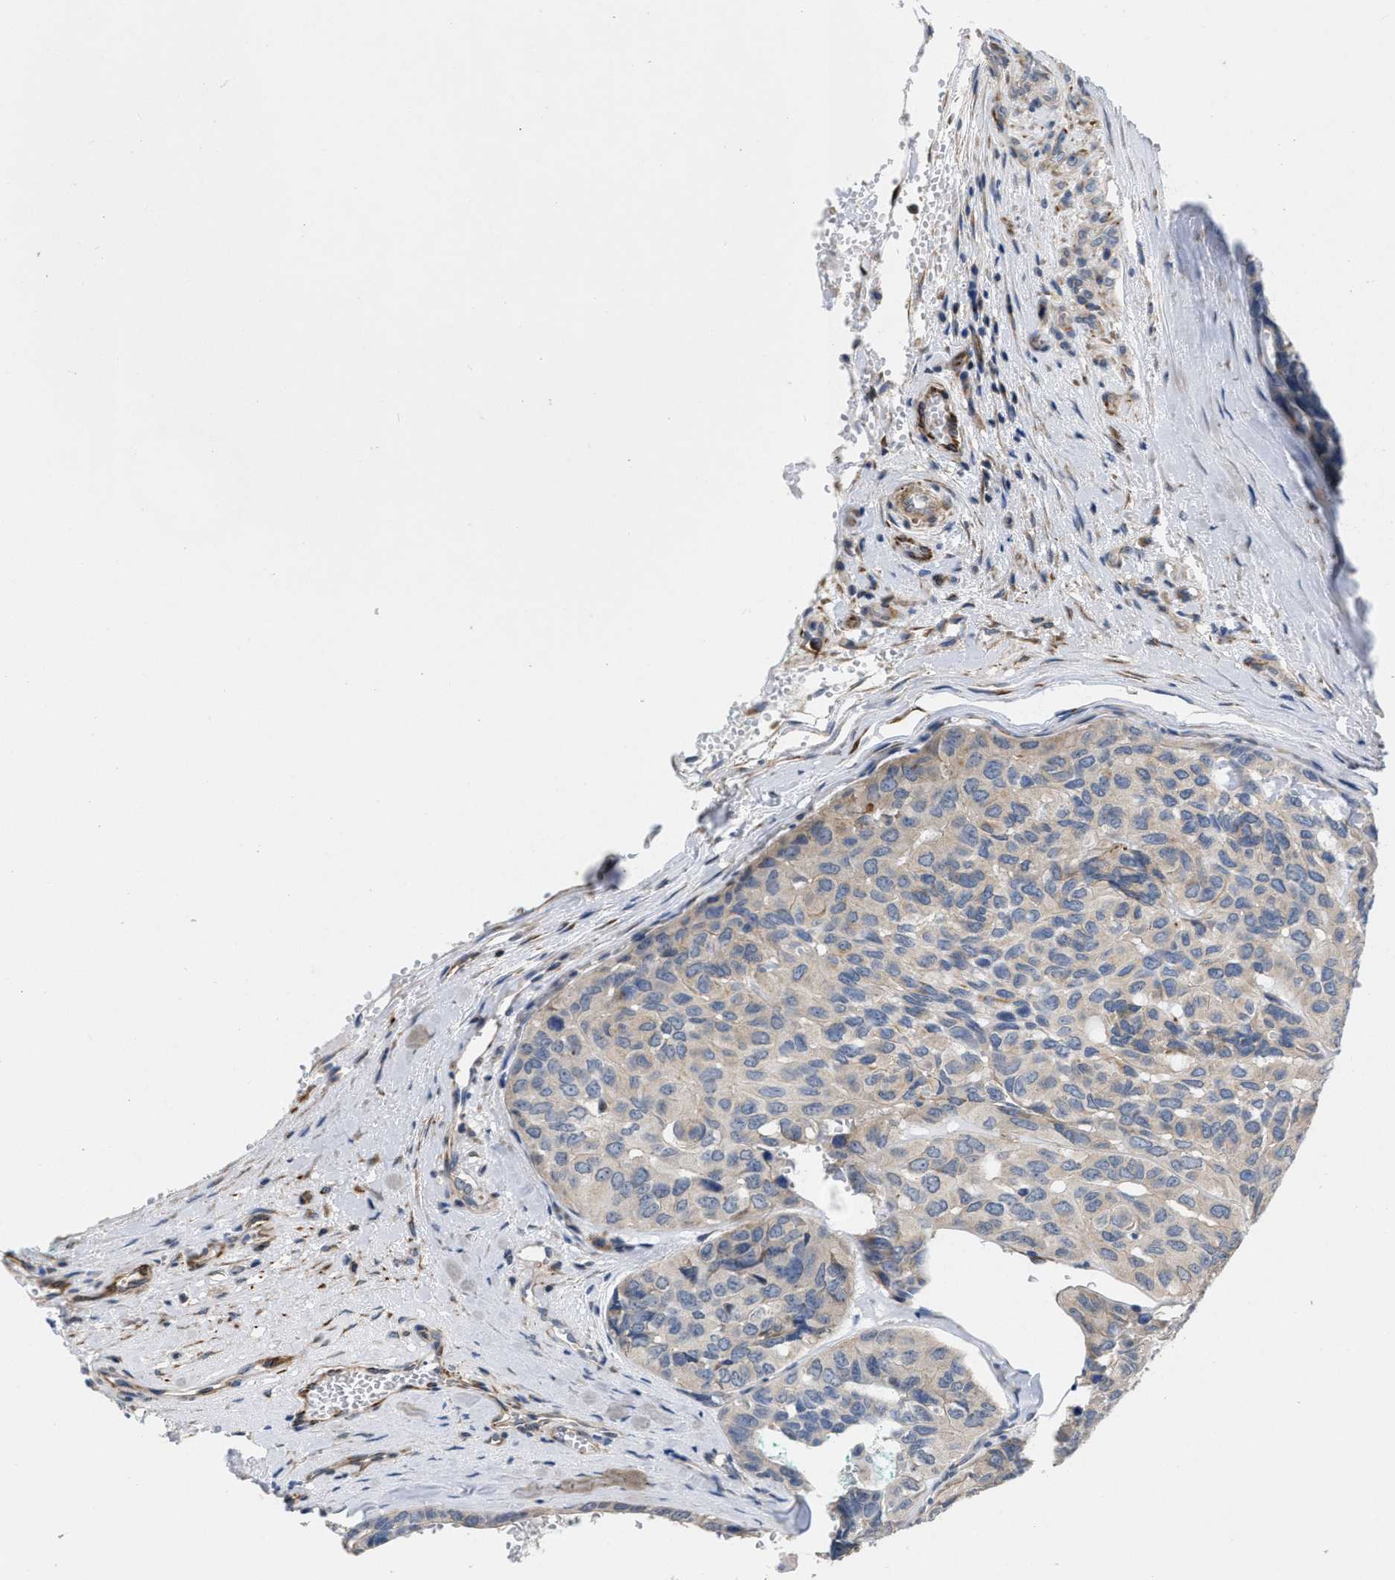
{"staining": {"intensity": "negative", "quantity": "none", "location": "none"}, "tissue": "head and neck cancer", "cell_type": "Tumor cells", "image_type": "cancer", "snomed": [{"axis": "morphology", "description": "Adenocarcinoma, NOS"}, {"axis": "topography", "description": "Salivary gland, NOS"}, {"axis": "topography", "description": "Head-Neck"}], "caption": "A histopathology image of head and neck cancer (adenocarcinoma) stained for a protein shows no brown staining in tumor cells. (DAB (3,3'-diaminobenzidine) IHC, high magnification).", "gene": "TMEM131", "patient": {"sex": "female", "age": 76}}